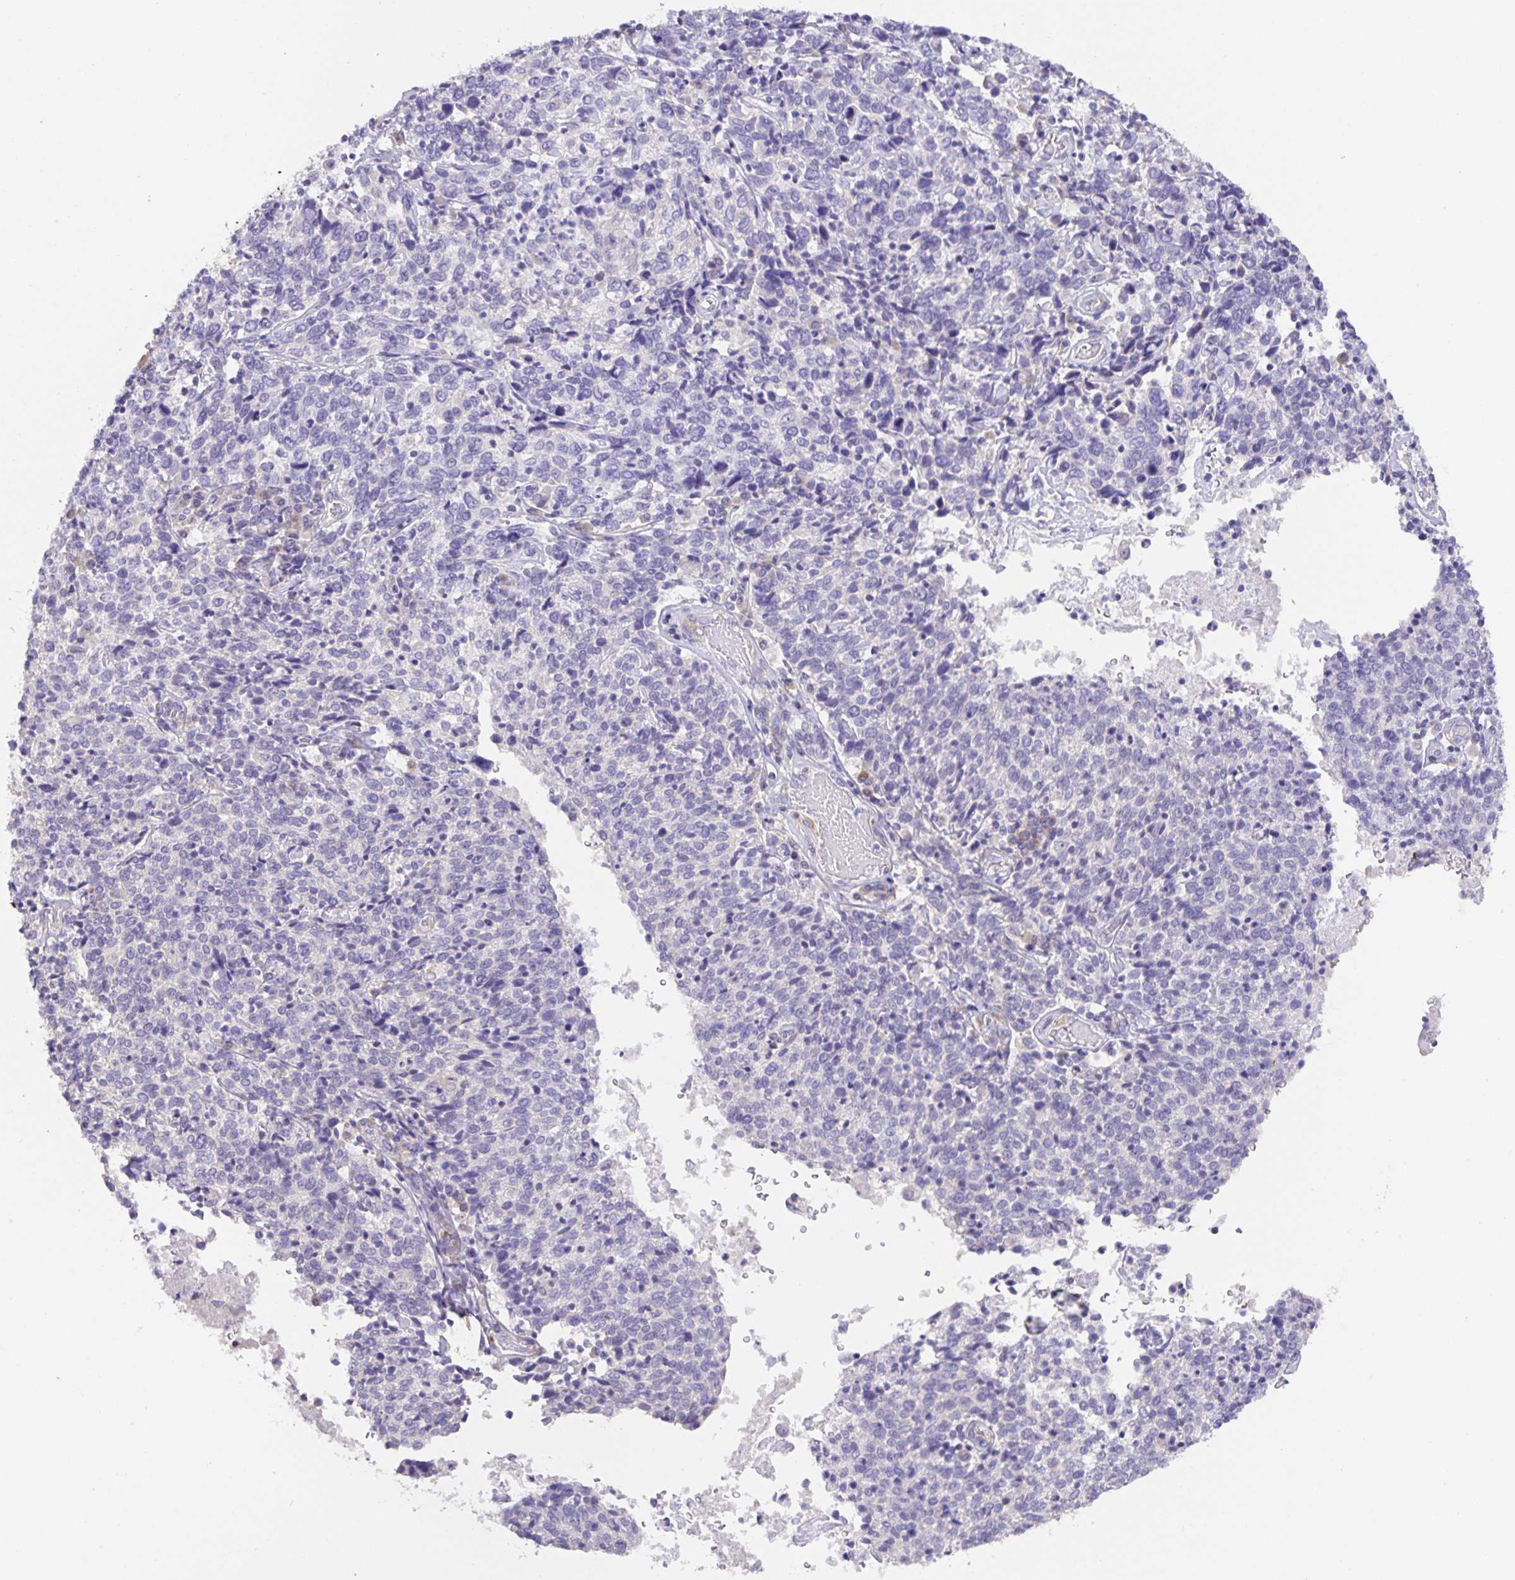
{"staining": {"intensity": "negative", "quantity": "none", "location": "none"}, "tissue": "cervical cancer", "cell_type": "Tumor cells", "image_type": "cancer", "snomed": [{"axis": "morphology", "description": "Squamous cell carcinoma, NOS"}, {"axis": "topography", "description": "Cervix"}], "caption": "IHC image of neoplastic tissue: squamous cell carcinoma (cervical) stained with DAB reveals no significant protein expression in tumor cells.", "gene": "PRR36", "patient": {"sex": "female", "age": 46}}